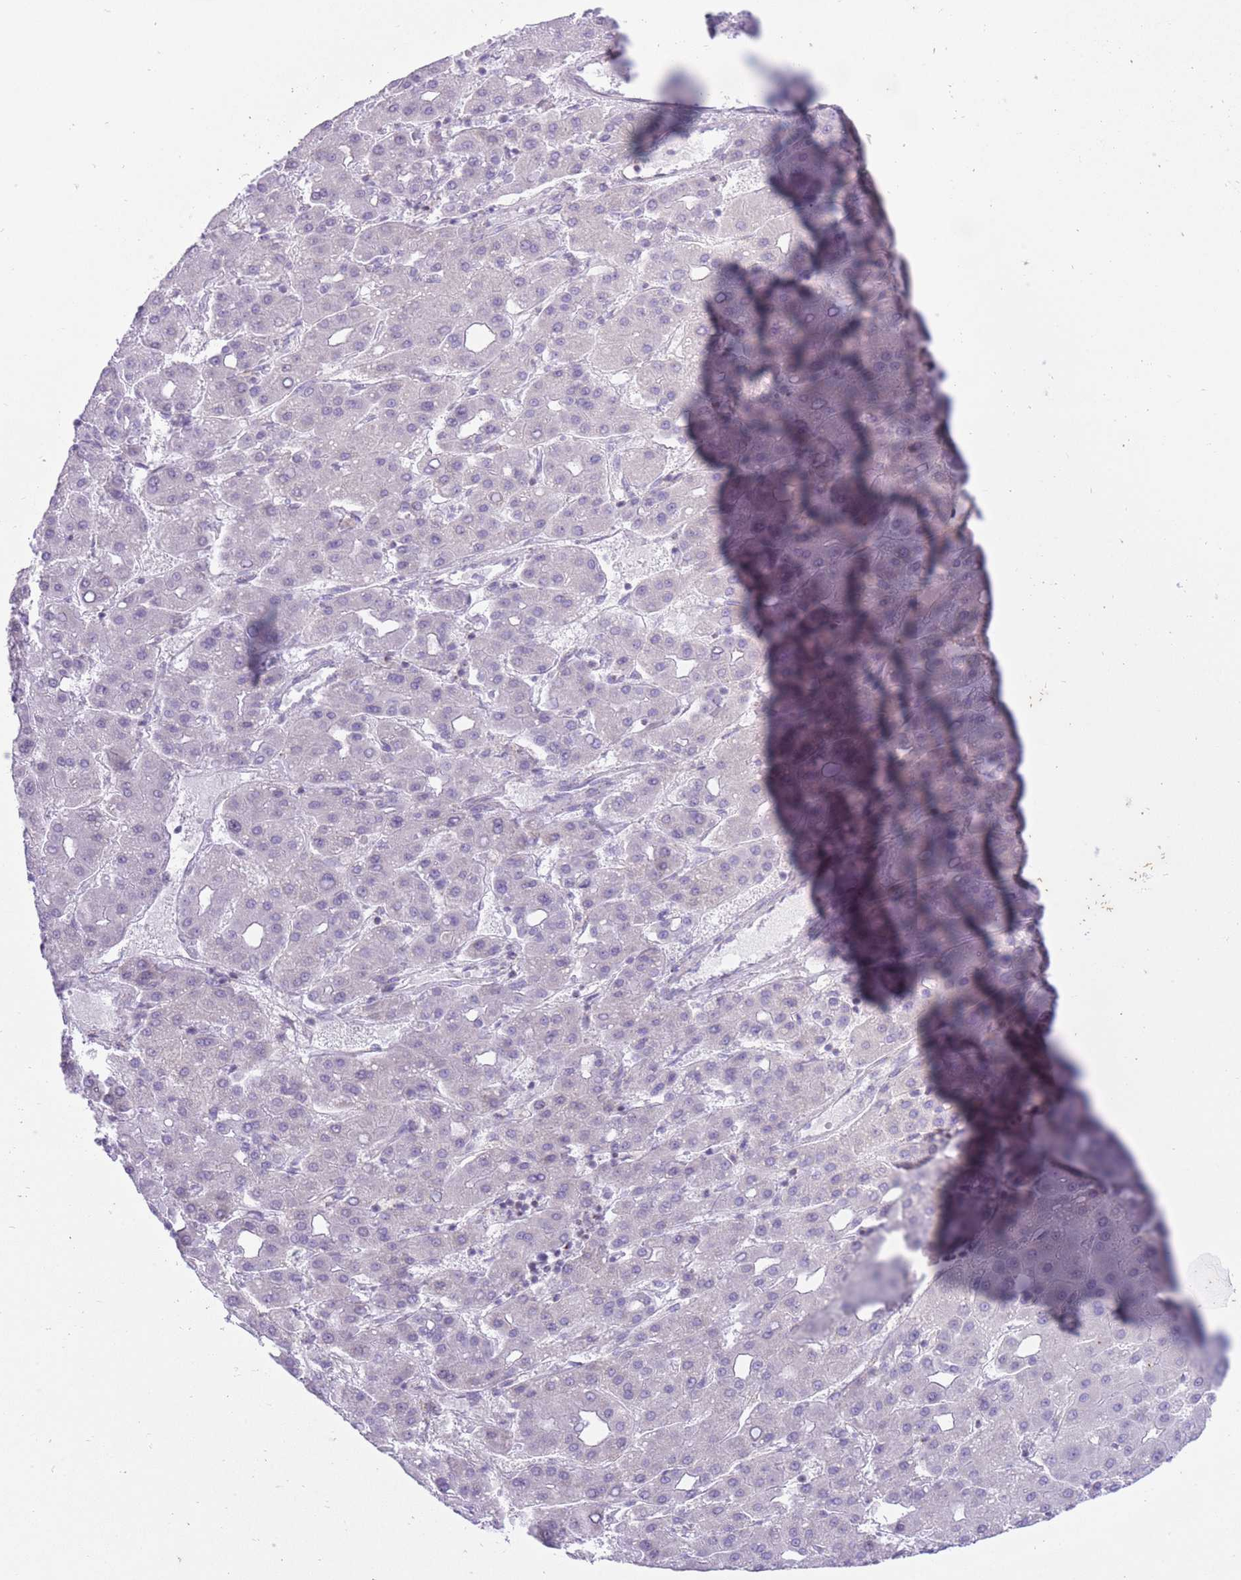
{"staining": {"intensity": "negative", "quantity": "none", "location": "none"}, "tissue": "liver cancer", "cell_type": "Tumor cells", "image_type": "cancer", "snomed": [{"axis": "morphology", "description": "Carcinoma, Hepatocellular, NOS"}, {"axis": "topography", "description": "Liver"}], "caption": "The photomicrograph demonstrates no significant positivity in tumor cells of hepatocellular carcinoma (liver).", "gene": "DENND2D", "patient": {"sex": "male", "age": 65}}